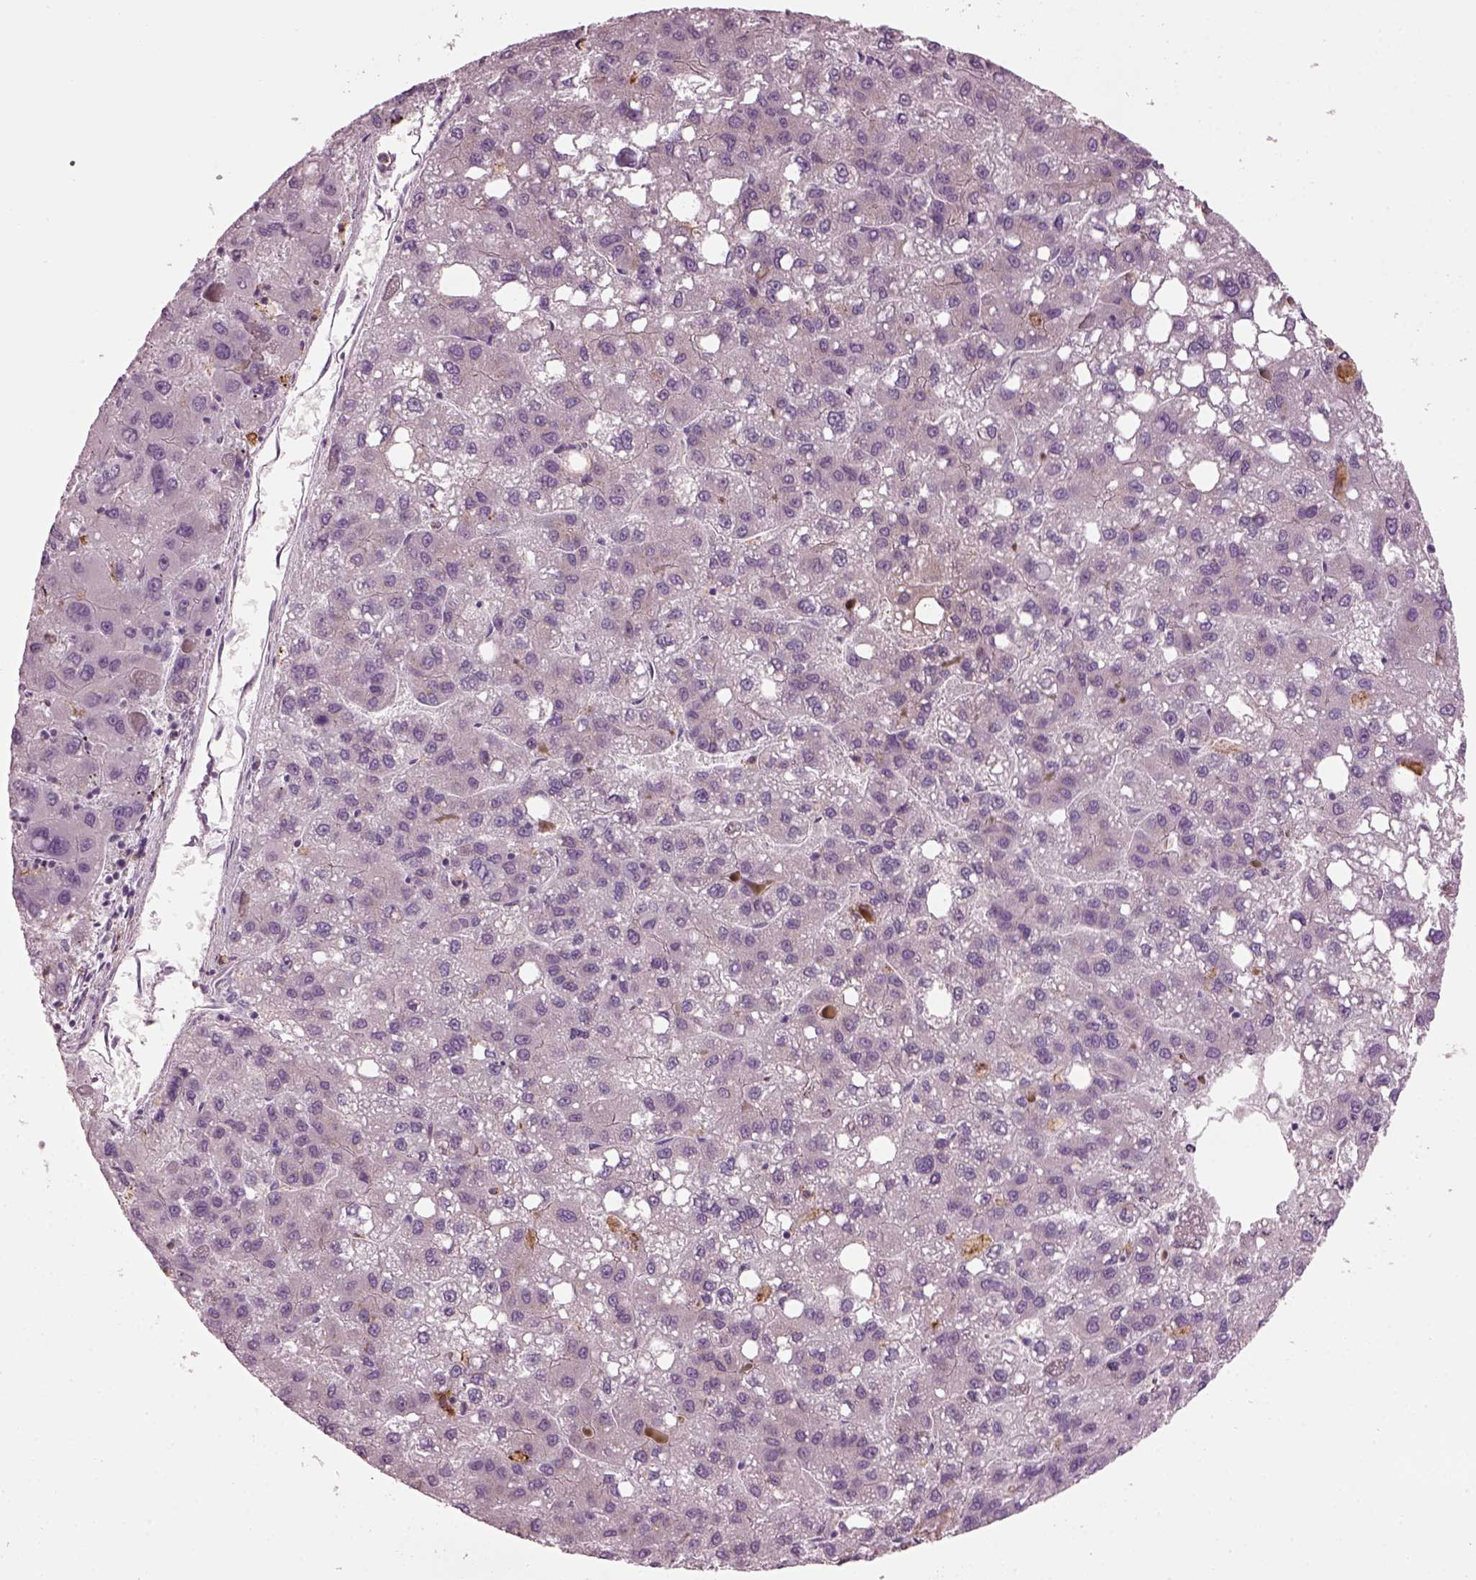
{"staining": {"intensity": "negative", "quantity": "none", "location": "none"}, "tissue": "liver cancer", "cell_type": "Tumor cells", "image_type": "cancer", "snomed": [{"axis": "morphology", "description": "Carcinoma, Hepatocellular, NOS"}, {"axis": "topography", "description": "Liver"}], "caption": "Image shows no significant protein expression in tumor cells of liver hepatocellular carcinoma.", "gene": "TMEM231", "patient": {"sex": "female", "age": 82}}